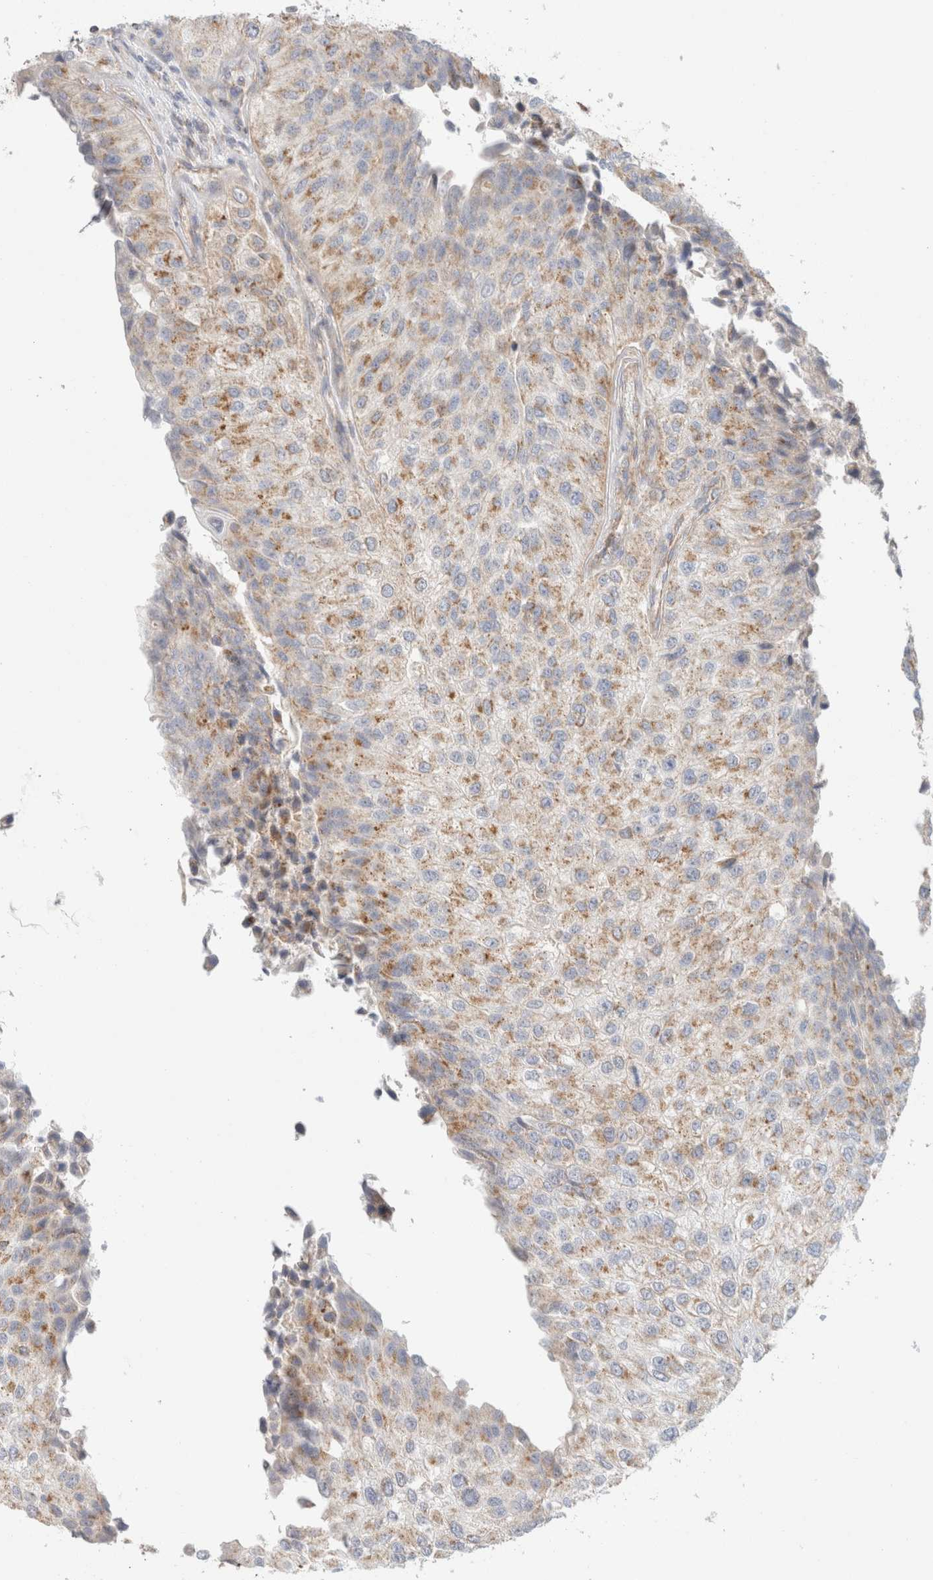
{"staining": {"intensity": "moderate", "quantity": "25%-75%", "location": "cytoplasmic/membranous"}, "tissue": "urothelial cancer", "cell_type": "Tumor cells", "image_type": "cancer", "snomed": [{"axis": "morphology", "description": "Urothelial carcinoma, High grade"}, {"axis": "topography", "description": "Kidney"}, {"axis": "topography", "description": "Urinary bladder"}], "caption": "High-grade urothelial carcinoma stained for a protein (brown) demonstrates moderate cytoplasmic/membranous positive expression in about 25%-75% of tumor cells.", "gene": "MRM3", "patient": {"sex": "male", "age": 77}}